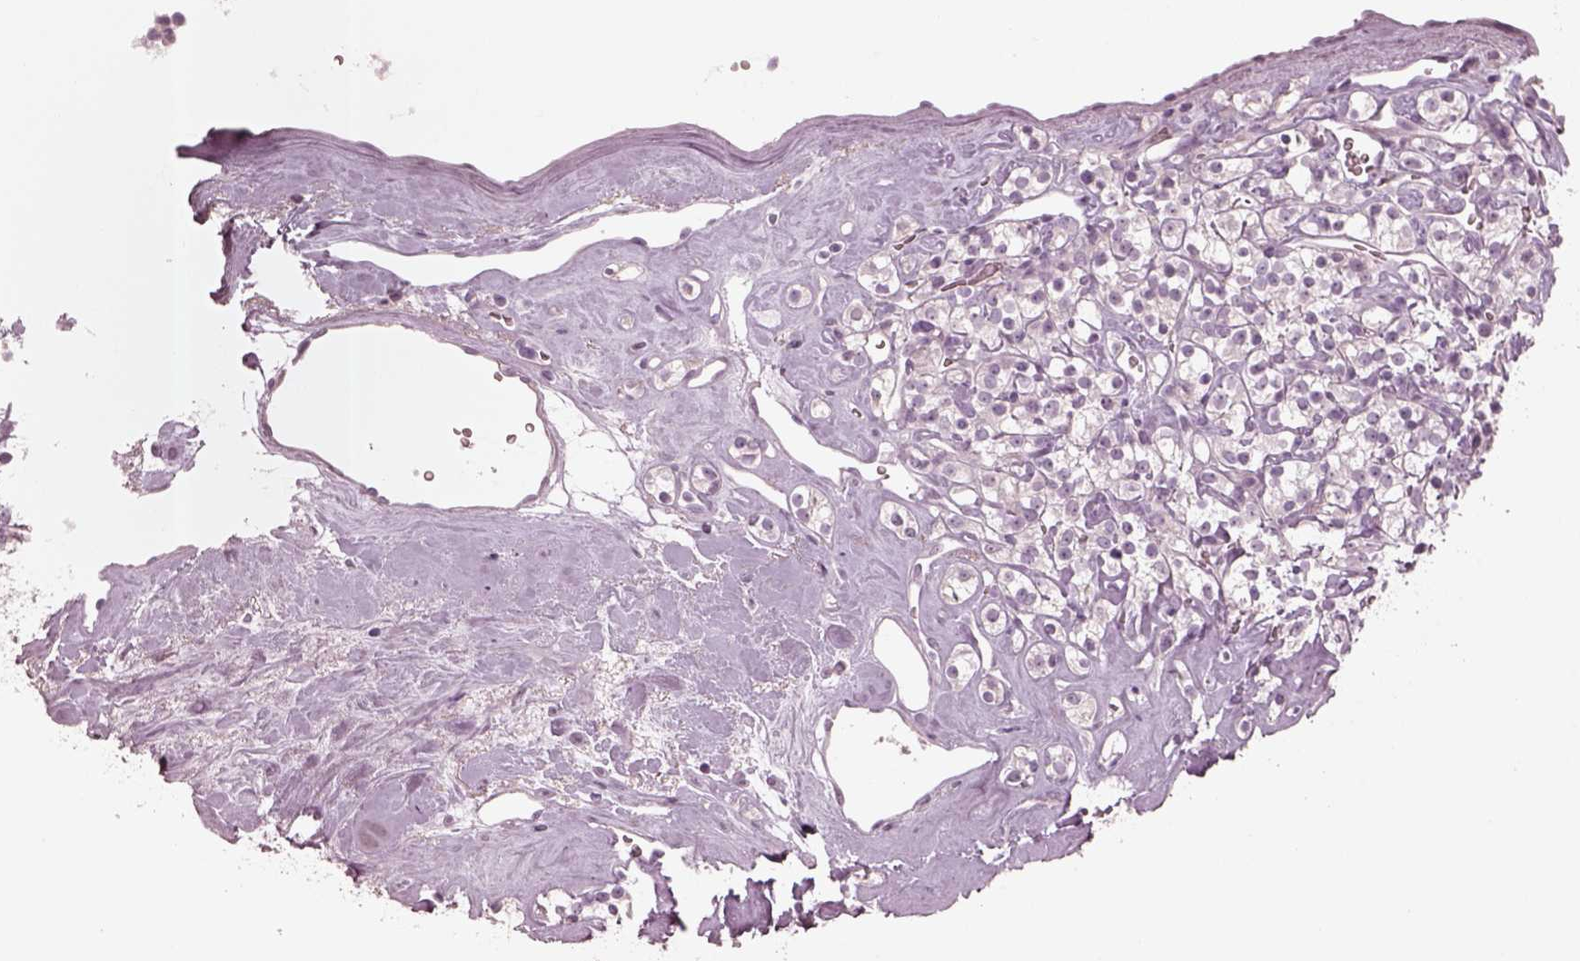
{"staining": {"intensity": "negative", "quantity": "none", "location": "none"}, "tissue": "renal cancer", "cell_type": "Tumor cells", "image_type": "cancer", "snomed": [{"axis": "morphology", "description": "Adenocarcinoma, NOS"}, {"axis": "topography", "description": "Kidney"}], "caption": "Immunohistochemical staining of renal adenocarcinoma shows no significant positivity in tumor cells. Nuclei are stained in blue.", "gene": "SPATA6L", "patient": {"sex": "male", "age": 77}}